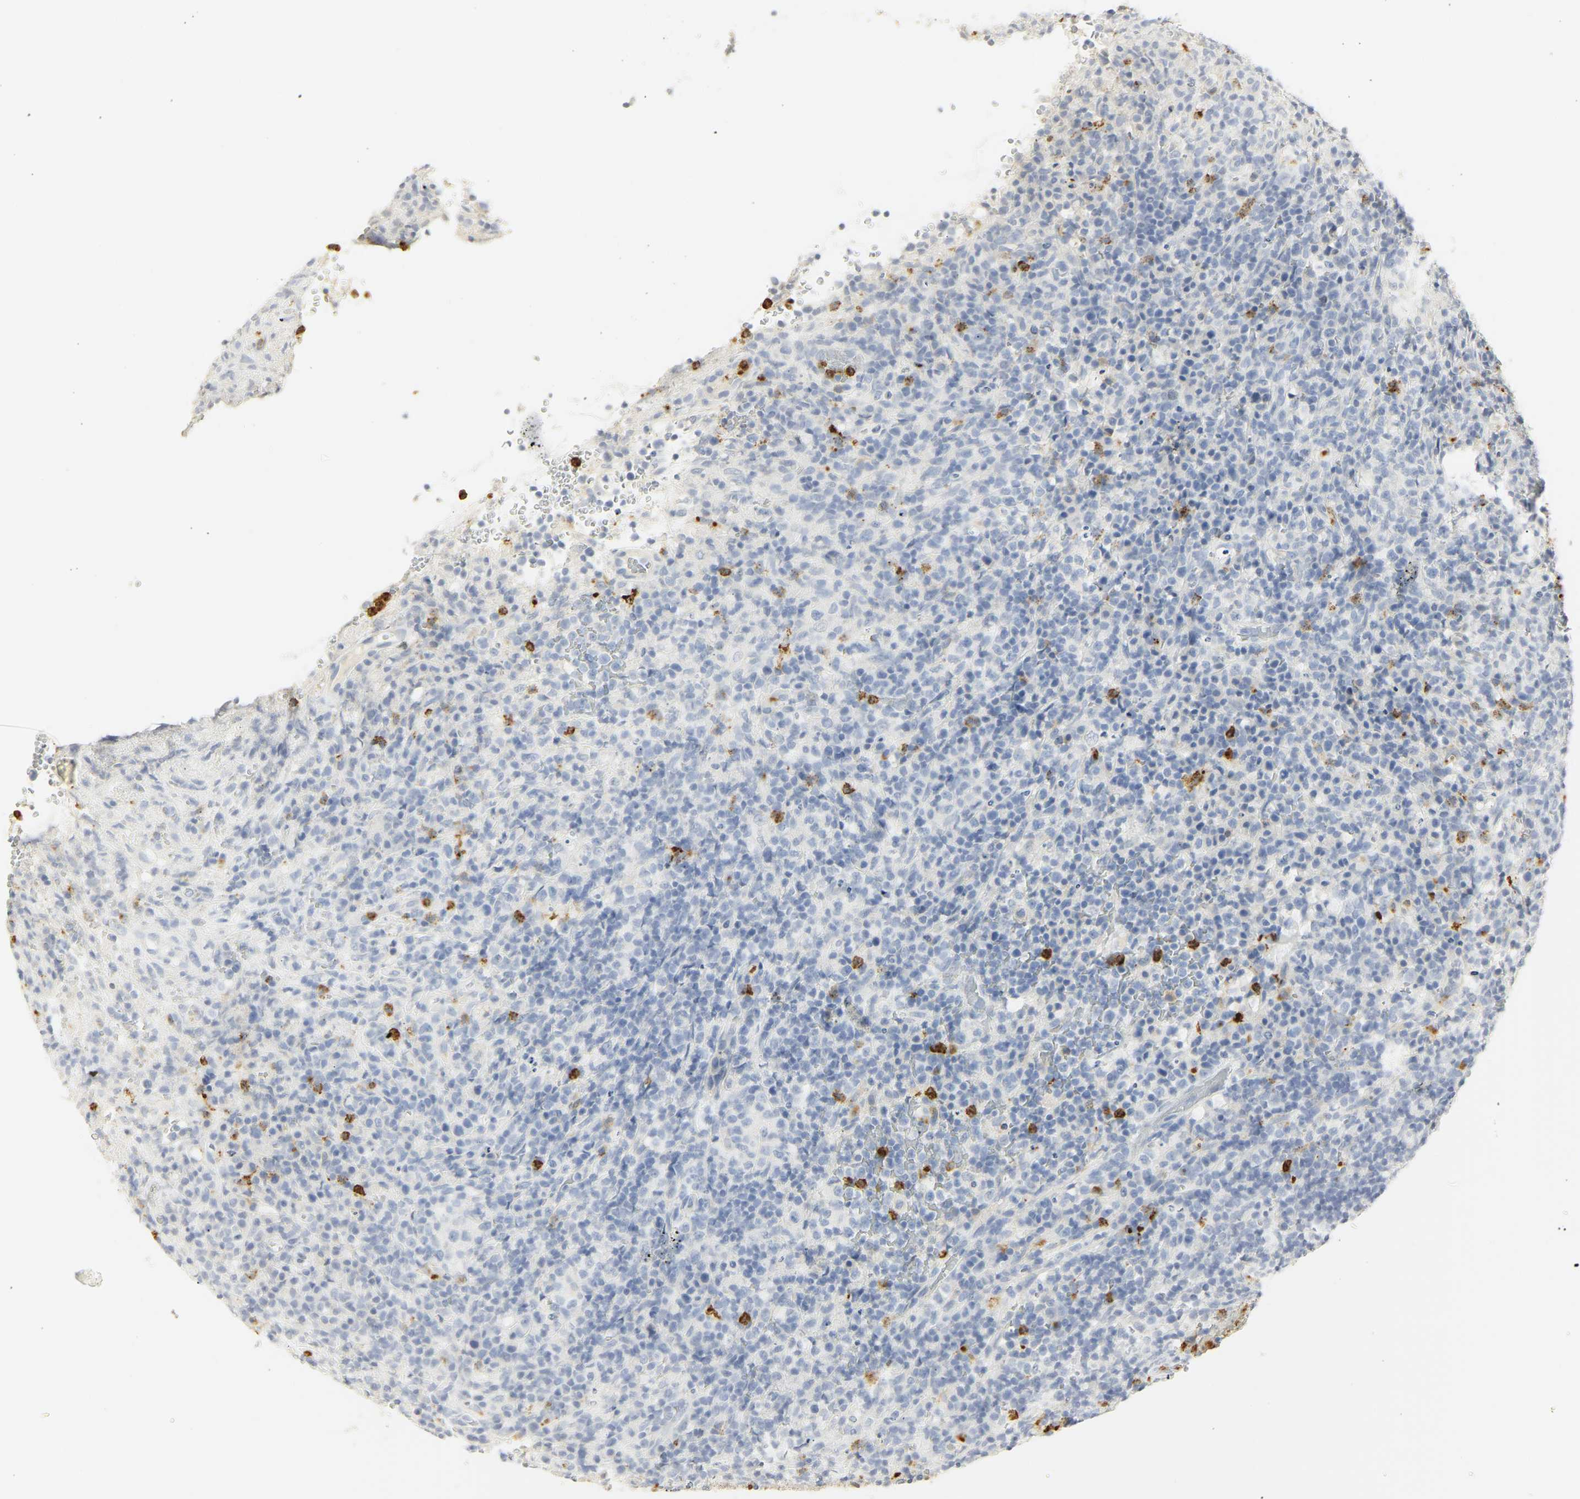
{"staining": {"intensity": "negative", "quantity": "none", "location": "none"}, "tissue": "lymphoma", "cell_type": "Tumor cells", "image_type": "cancer", "snomed": [{"axis": "morphology", "description": "Malignant lymphoma, non-Hodgkin's type, High grade"}, {"axis": "topography", "description": "Lymph node"}], "caption": "The histopathology image demonstrates no significant expression in tumor cells of lymphoma.", "gene": "MPO", "patient": {"sex": "female", "age": 76}}